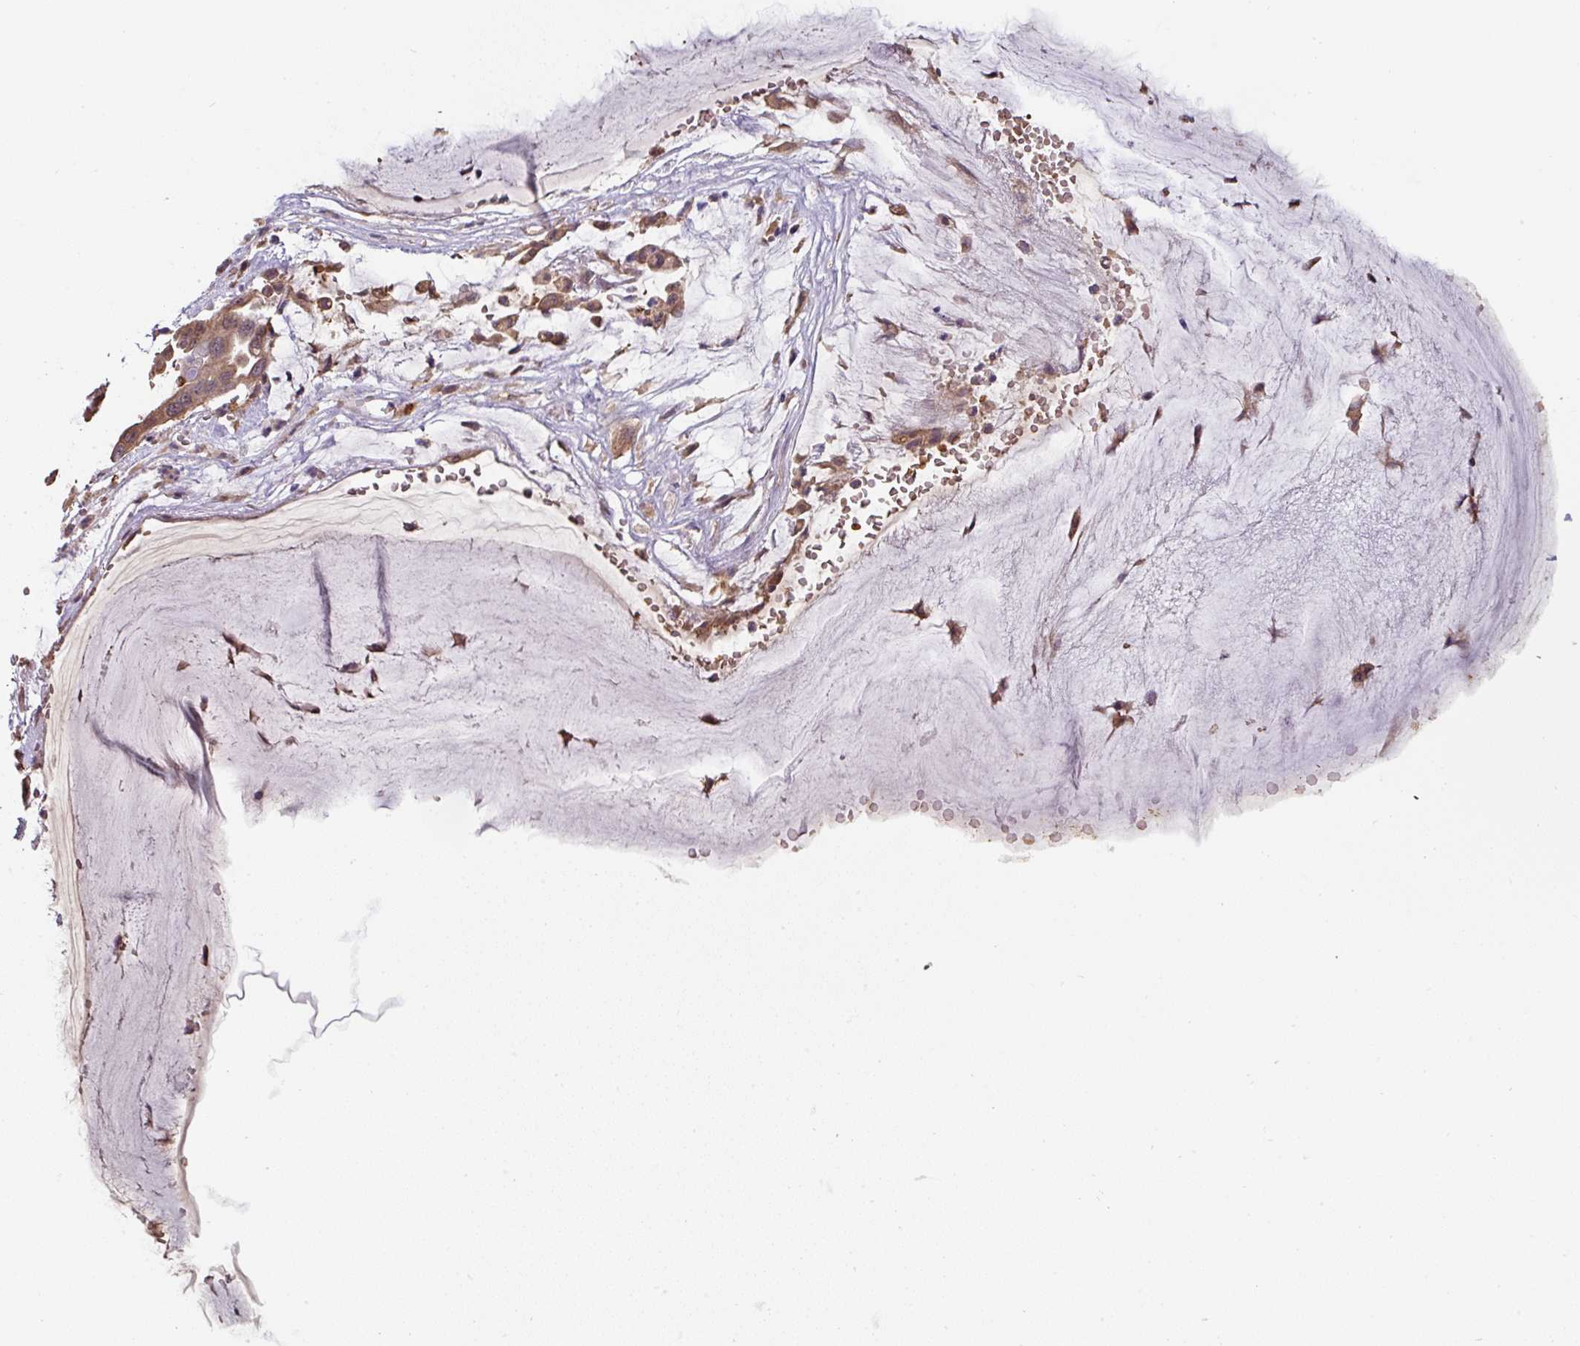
{"staining": {"intensity": "moderate", "quantity": ">75%", "location": "cytoplasmic/membranous"}, "tissue": "ovarian cancer", "cell_type": "Tumor cells", "image_type": "cancer", "snomed": [{"axis": "morphology", "description": "Cystadenocarcinoma, mucinous, NOS"}, {"axis": "topography", "description": "Ovary"}], "caption": "Ovarian mucinous cystadenocarcinoma stained with a brown dye shows moderate cytoplasmic/membranous positive expression in about >75% of tumor cells.", "gene": "ST13", "patient": {"sex": "female", "age": 73}}